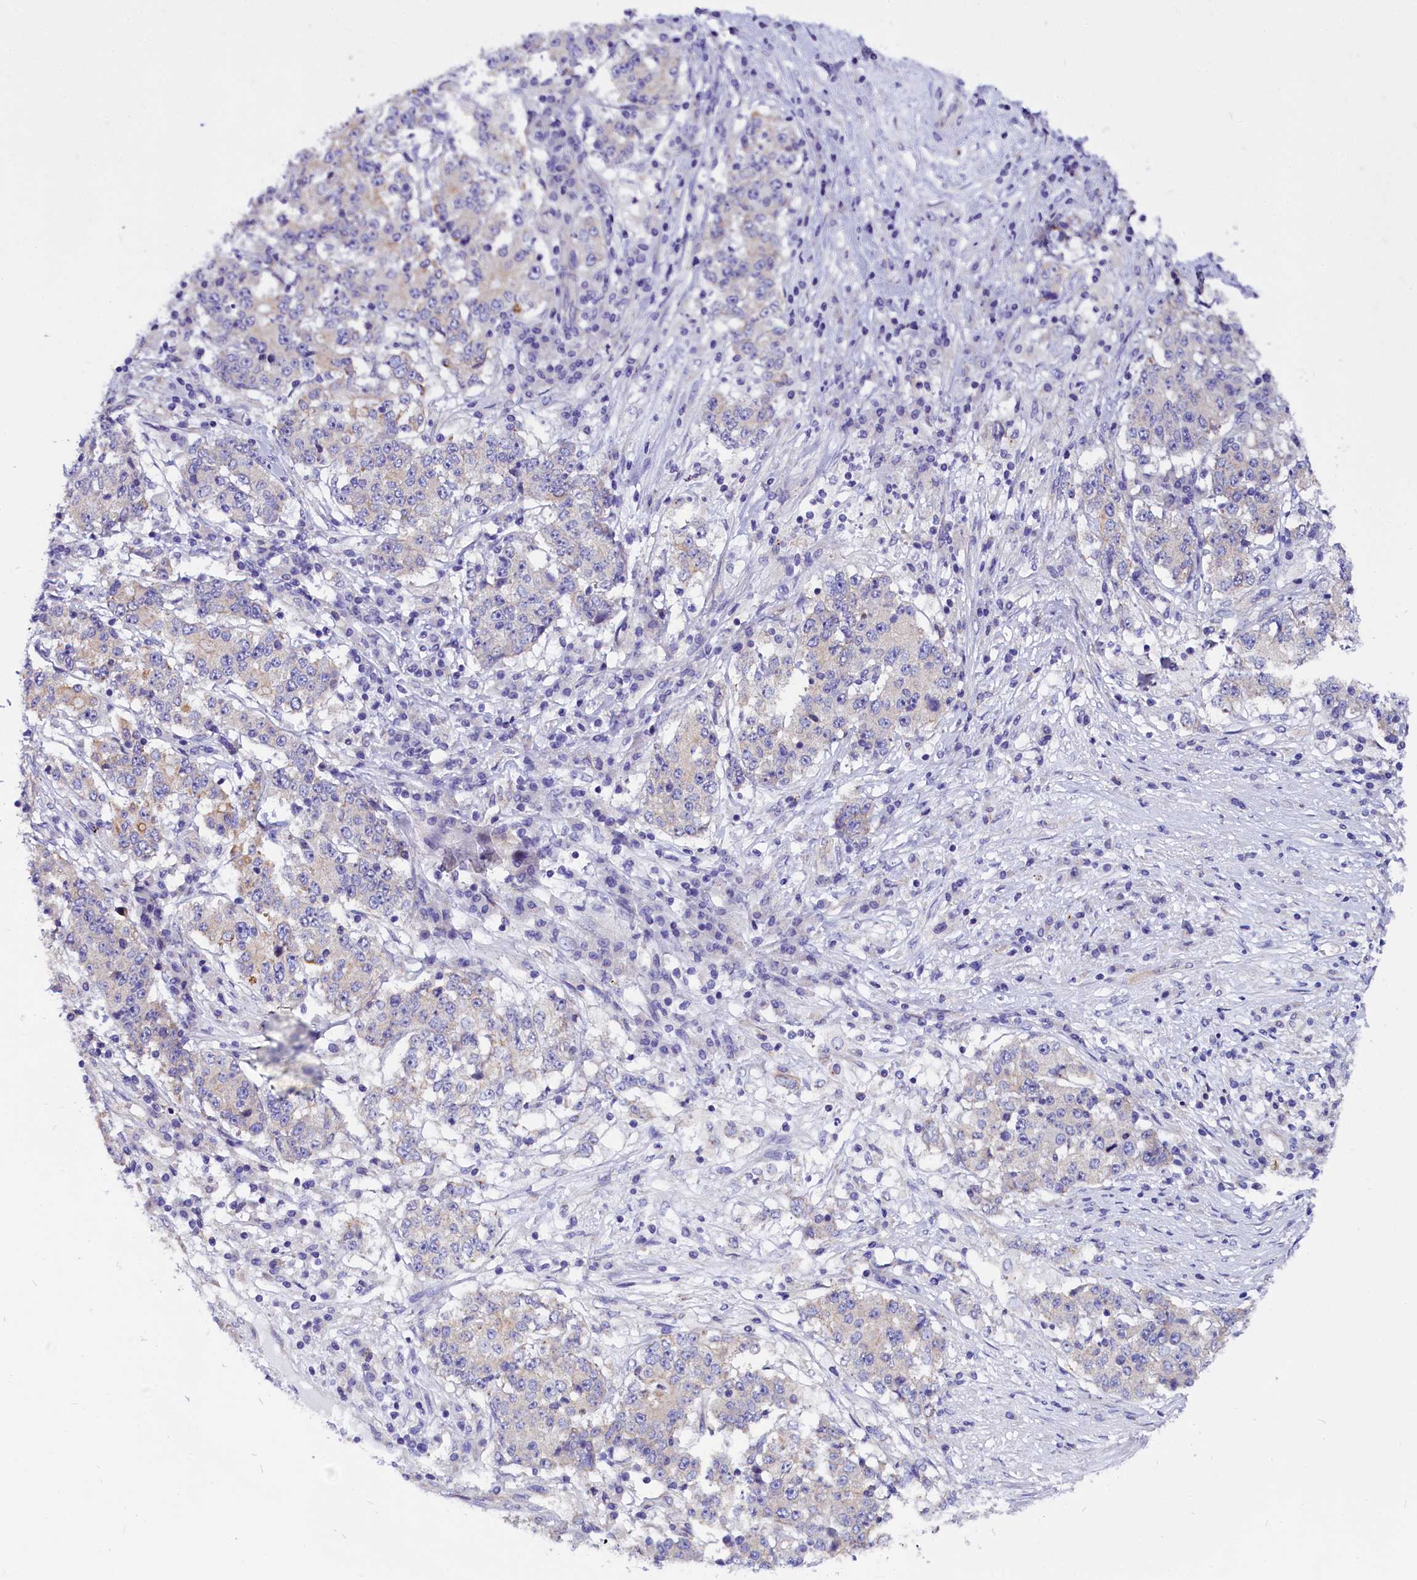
{"staining": {"intensity": "weak", "quantity": "<25%", "location": "cytoplasmic/membranous"}, "tissue": "stomach cancer", "cell_type": "Tumor cells", "image_type": "cancer", "snomed": [{"axis": "morphology", "description": "Adenocarcinoma, NOS"}, {"axis": "topography", "description": "Stomach"}], "caption": "Immunohistochemistry of stomach cancer reveals no staining in tumor cells. (DAB (3,3'-diaminobenzidine) immunohistochemistry with hematoxylin counter stain).", "gene": "CEP170", "patient": {"sex": "male", "age": 59}}